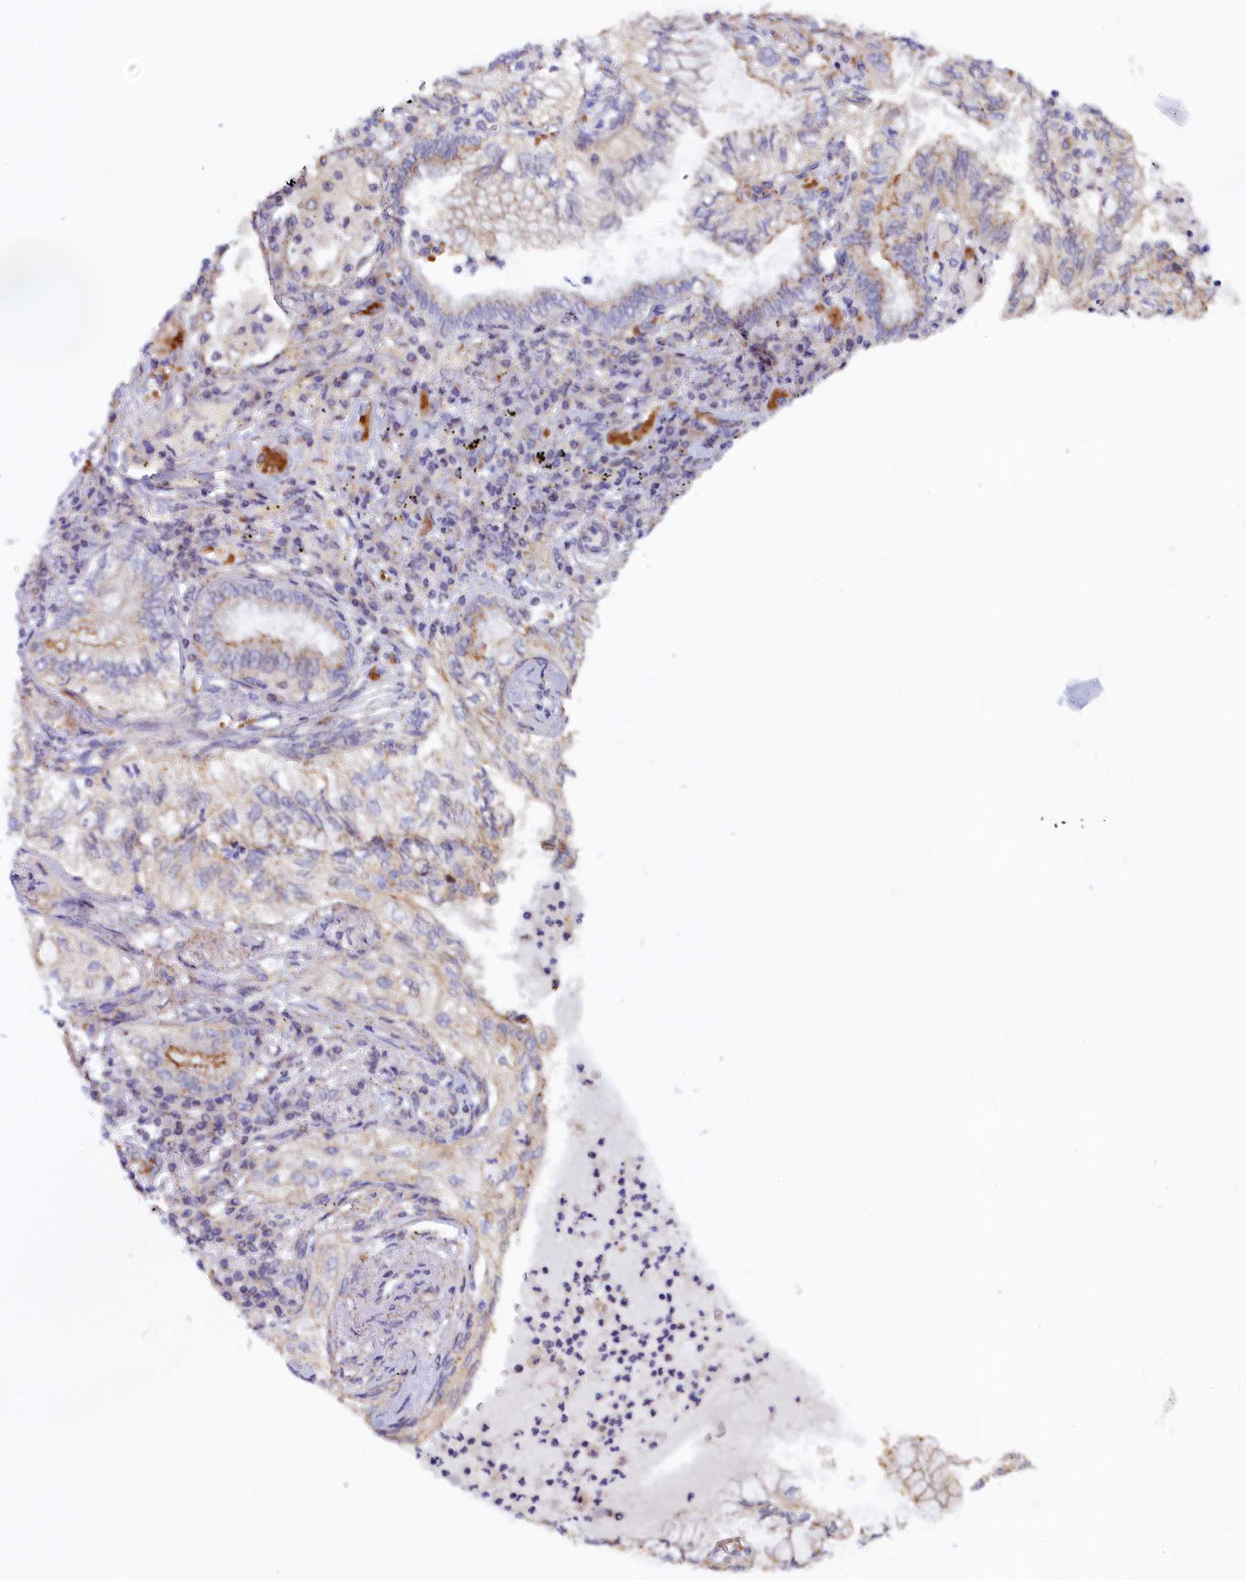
{"staining": {"intensity": "weak", "quantity": "<25%", "location": "cytoplasmic/membranous"}, "tissue": "lung cancer", "cell_type": "Tumor cells", "image_type": "cancer", "snomed": [{"axis": "morphology", "description": "Adenocarcinoma, NOS"}, {"axis": "topography", "description": "Lung"}], "caption": "This is an immunohistochemistry histopathology image of lung adenocarcinoma. There is no positivity in tumor cells.", "gene": "HYKK", "patient": {"sex": "female", "age": 70}}